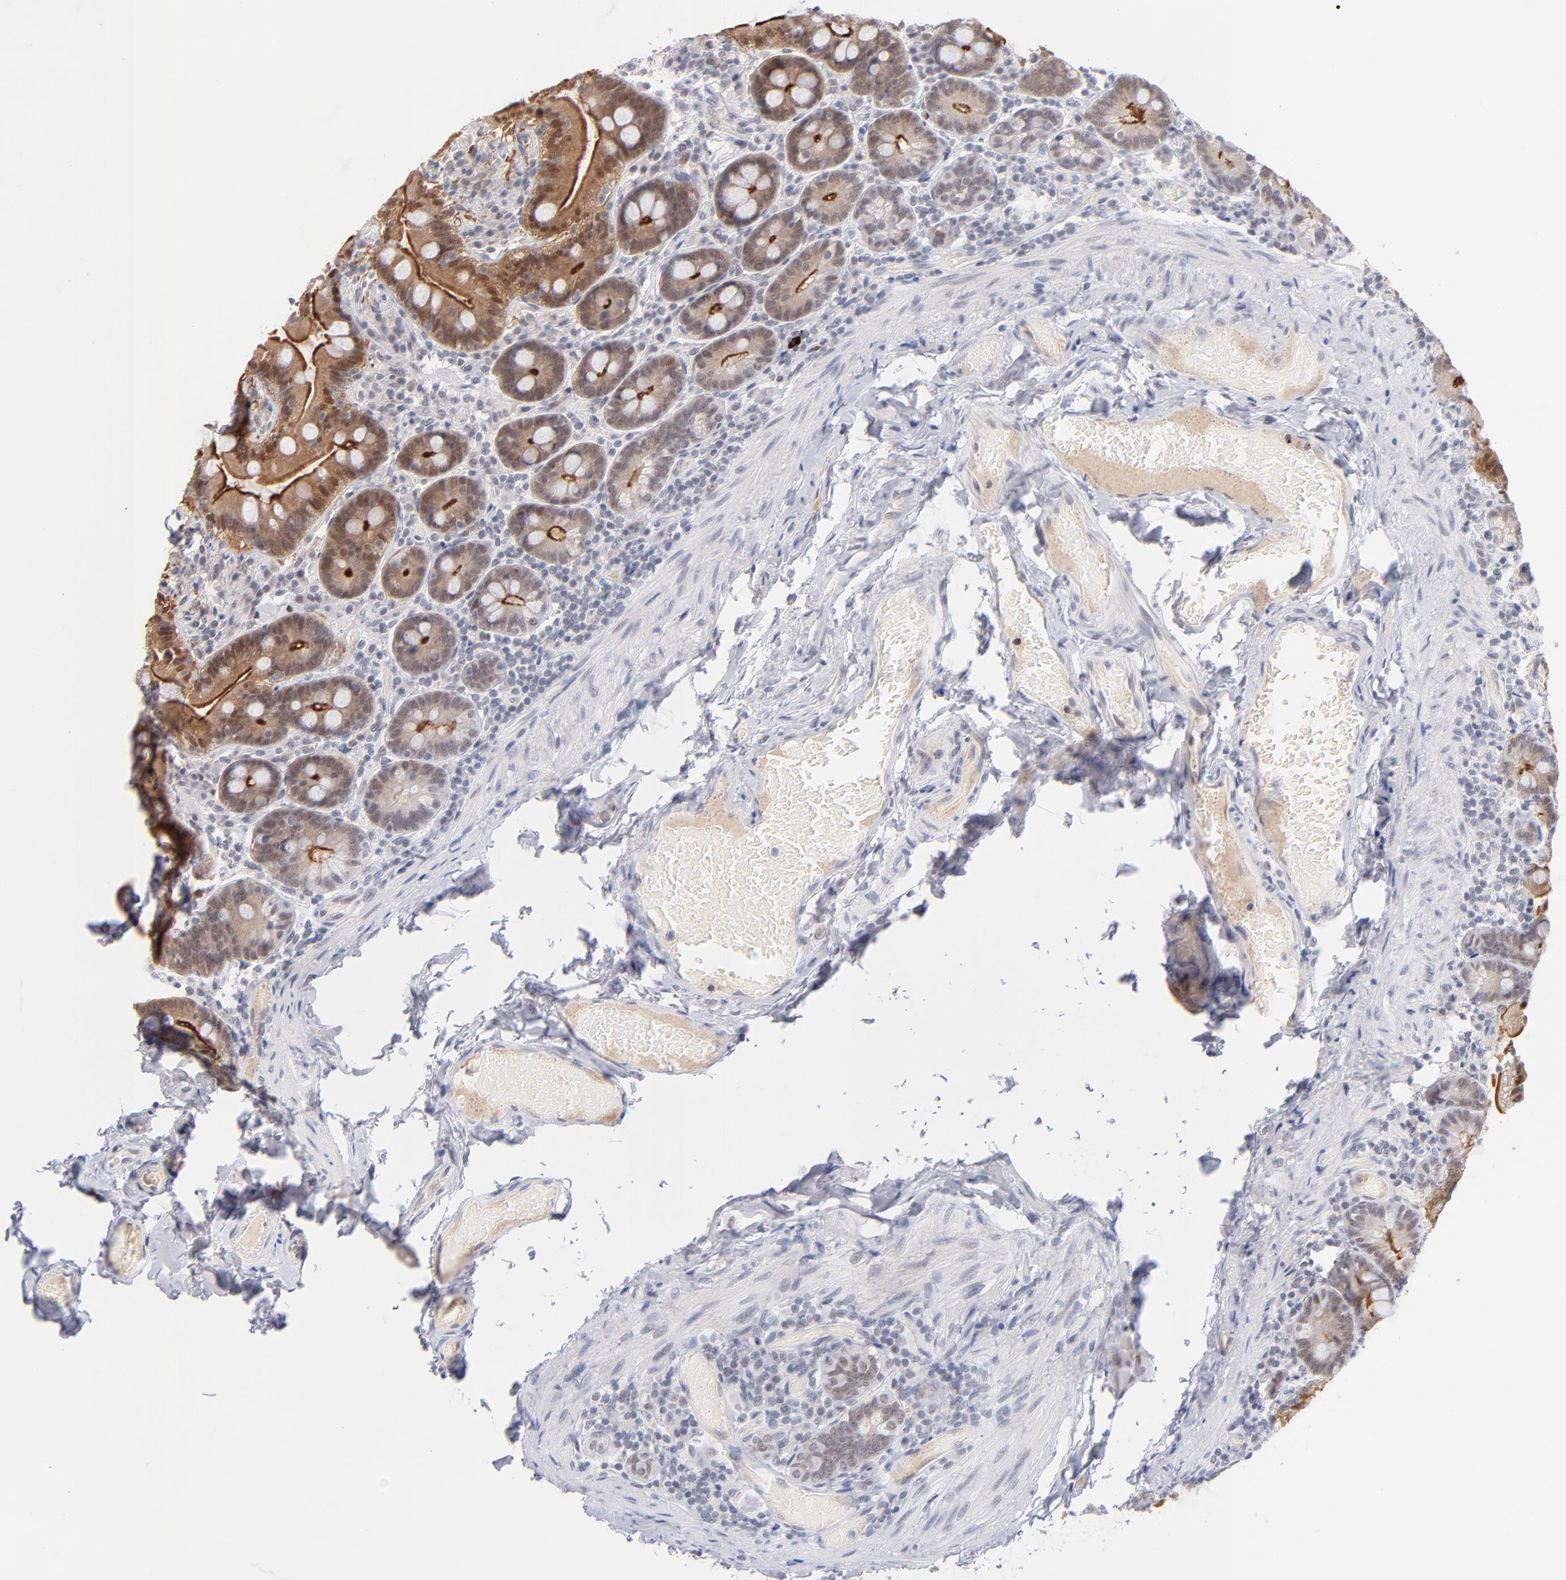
{"staining": {"intensity": "moderate", "quantity": ">75%", "location": "cytoplasmic/membranous"}, "tissue": "duodenum", "cell_type": "Glandular cells", "image_type": "normal", "snomed": [{"axis": "morphology", "description": "Normal tissue, NOS"}, {"axis": "topography", "description": "Duodenum"}], "caption": "High-magnification brightfield microscopy of normal duodenum stained with DAB (brown) and counterstained with hematoxylin (blue). glandular cells exhibit moderate cytoplasmic/membranous expression is present in approximately>75% of cells.", "gene": "WSB1", "patient": {"sex": "male", "age": 66}}